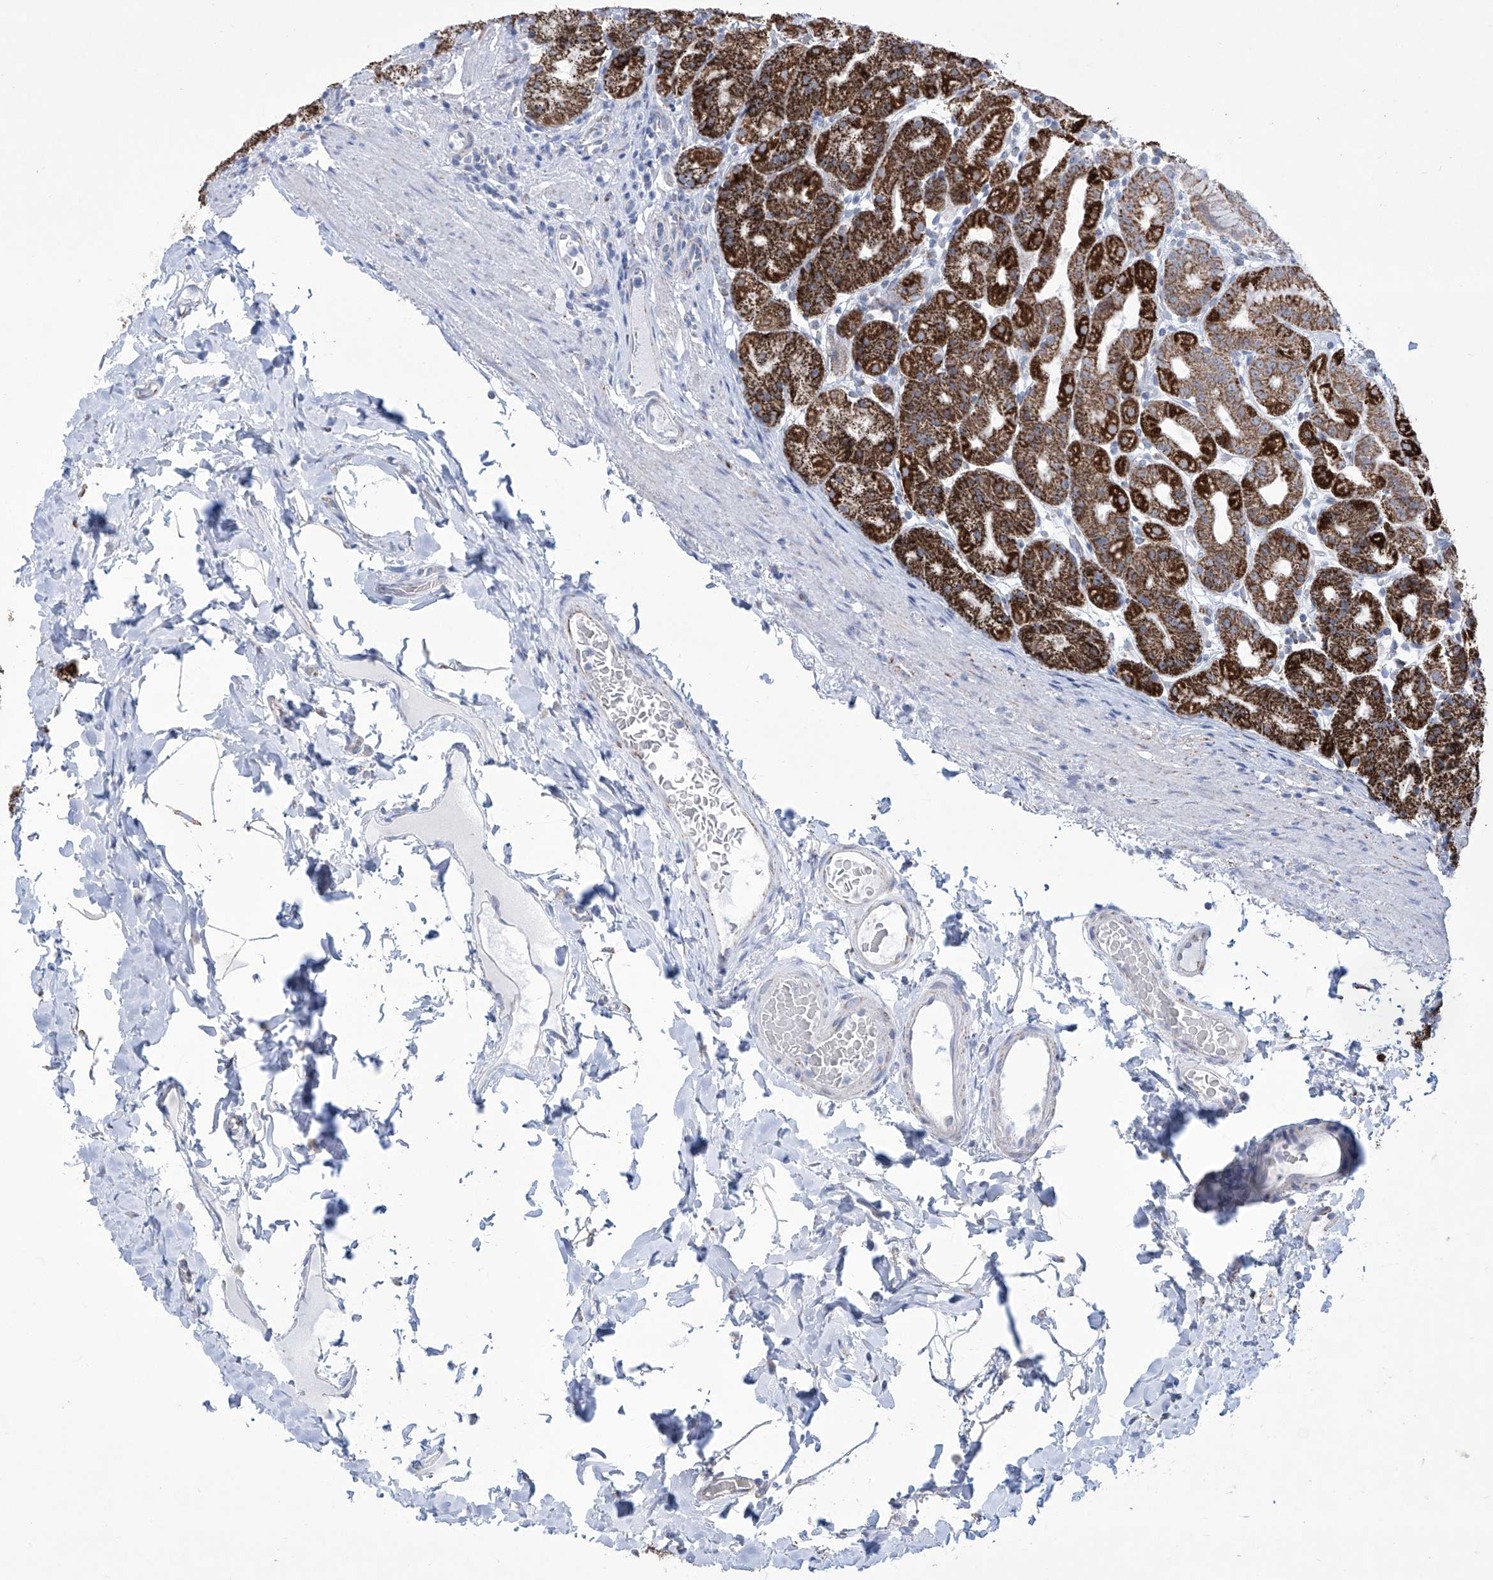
{"staining": {"intensity": "strong", "quantity": ">75%", "location": "cytoplasmic/membranous"}, "tissue": "stomach", "cell_type": "Glandular cells", "image_type": "normal", "snomed": [{"axis": "morphology", "description": "Normal tissue, NOS"}, {"axis": "topography", "description": "Stomach, upper"}], "caption": "Strong cytoplasmic/membranous protein positivity is present in about >75% of glandular cells in stomach.", "gene": "ALDH6A1", "patient": {"sex": "male", "age": 68}}